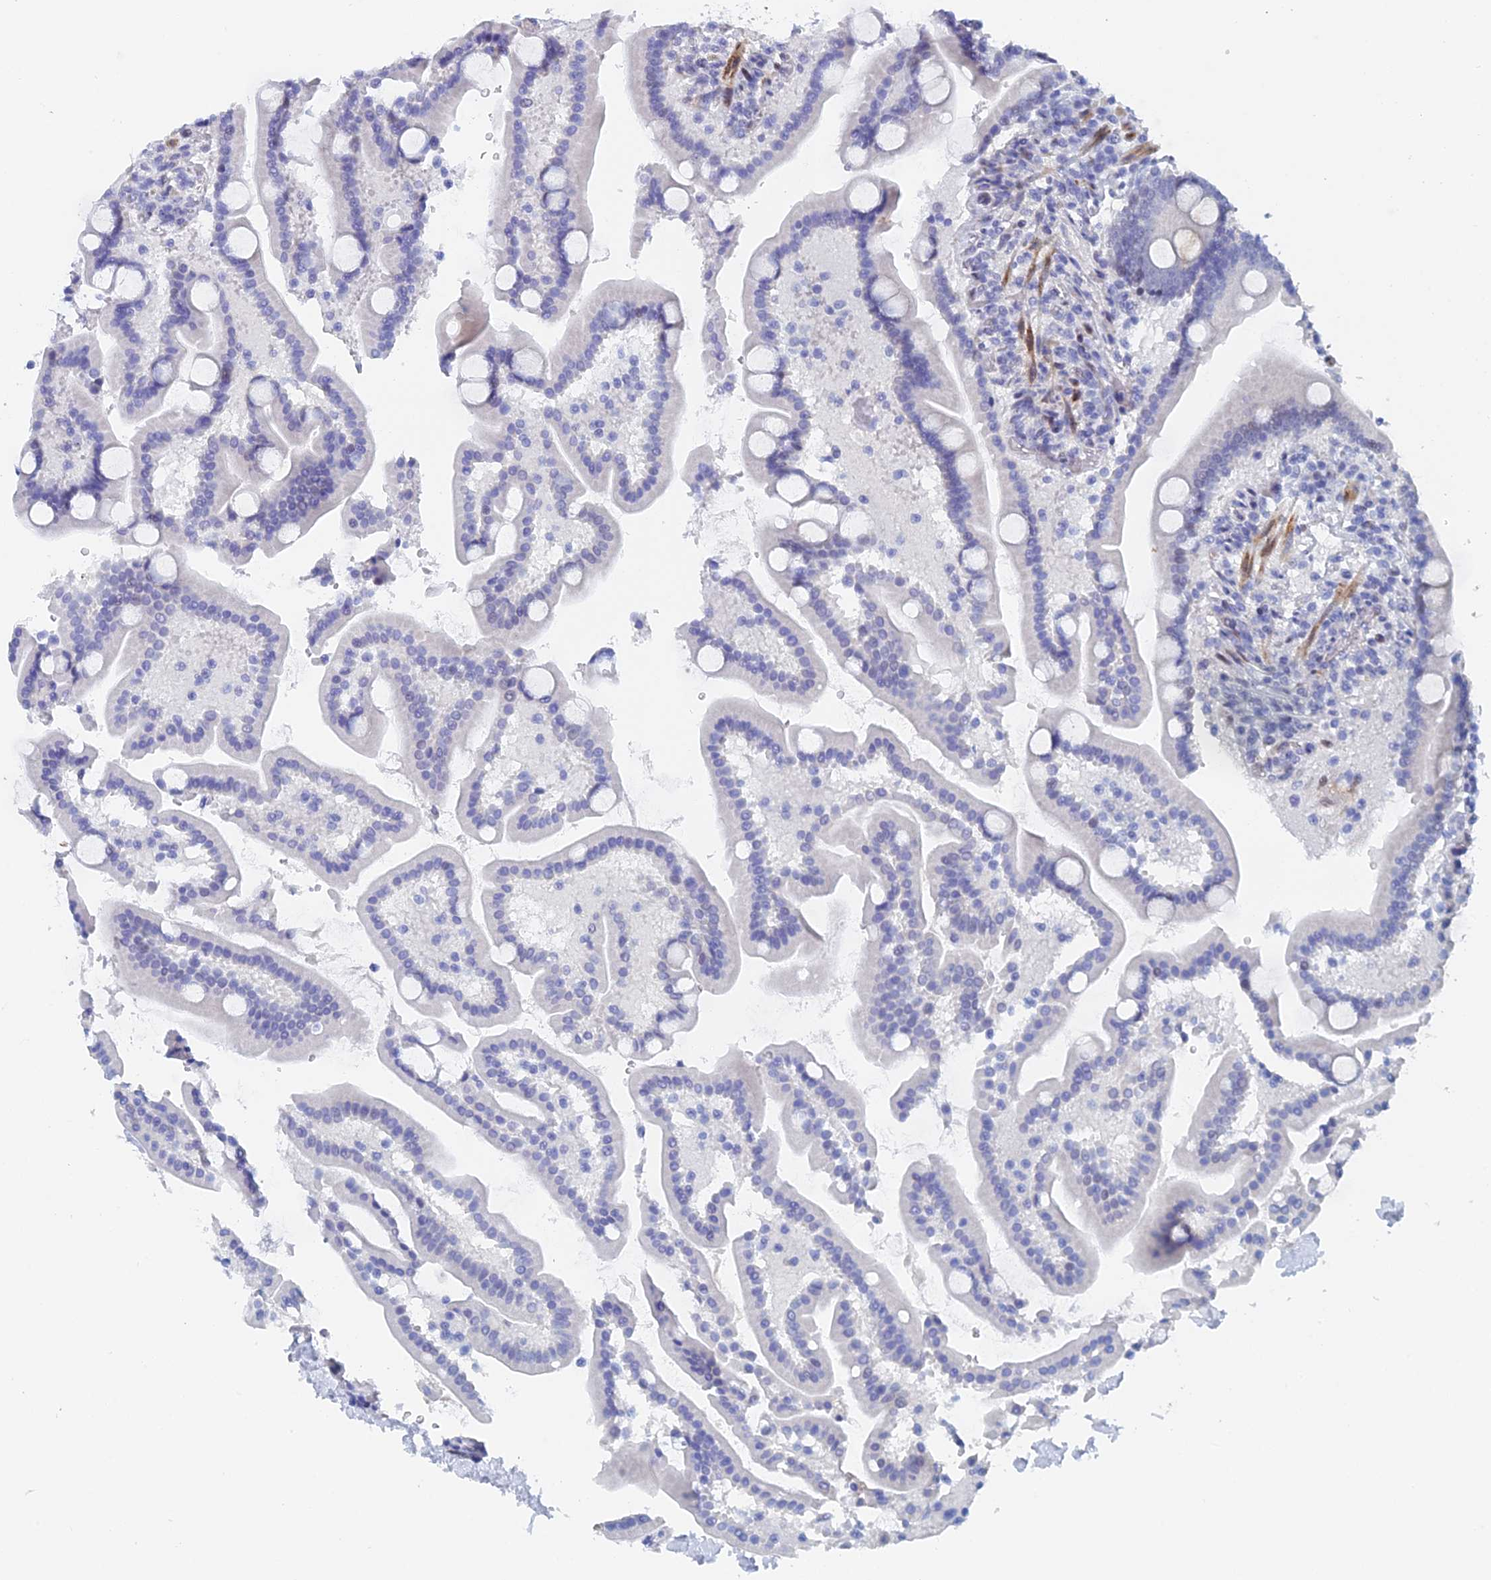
{"staining": {"intensity": "negative", "quantity": "none", "location": "none"}, "tissue": "duodenum", "cell_type": "Glandular cells", "image_type": "normal", "snomed": [{"axis": "morphology", "description": "Normal tissue, NOS"}, {"axis": "topography", "description": "Duodenum"}], "caption": "Immunohistochemistry (IHC) photomicrograph of unremarkable human duodenum stained for a protein (brown), which reveals no positivity in glandular cells.", "gene": "DRGX", "patient": {"sex": "male", "age": 55}}